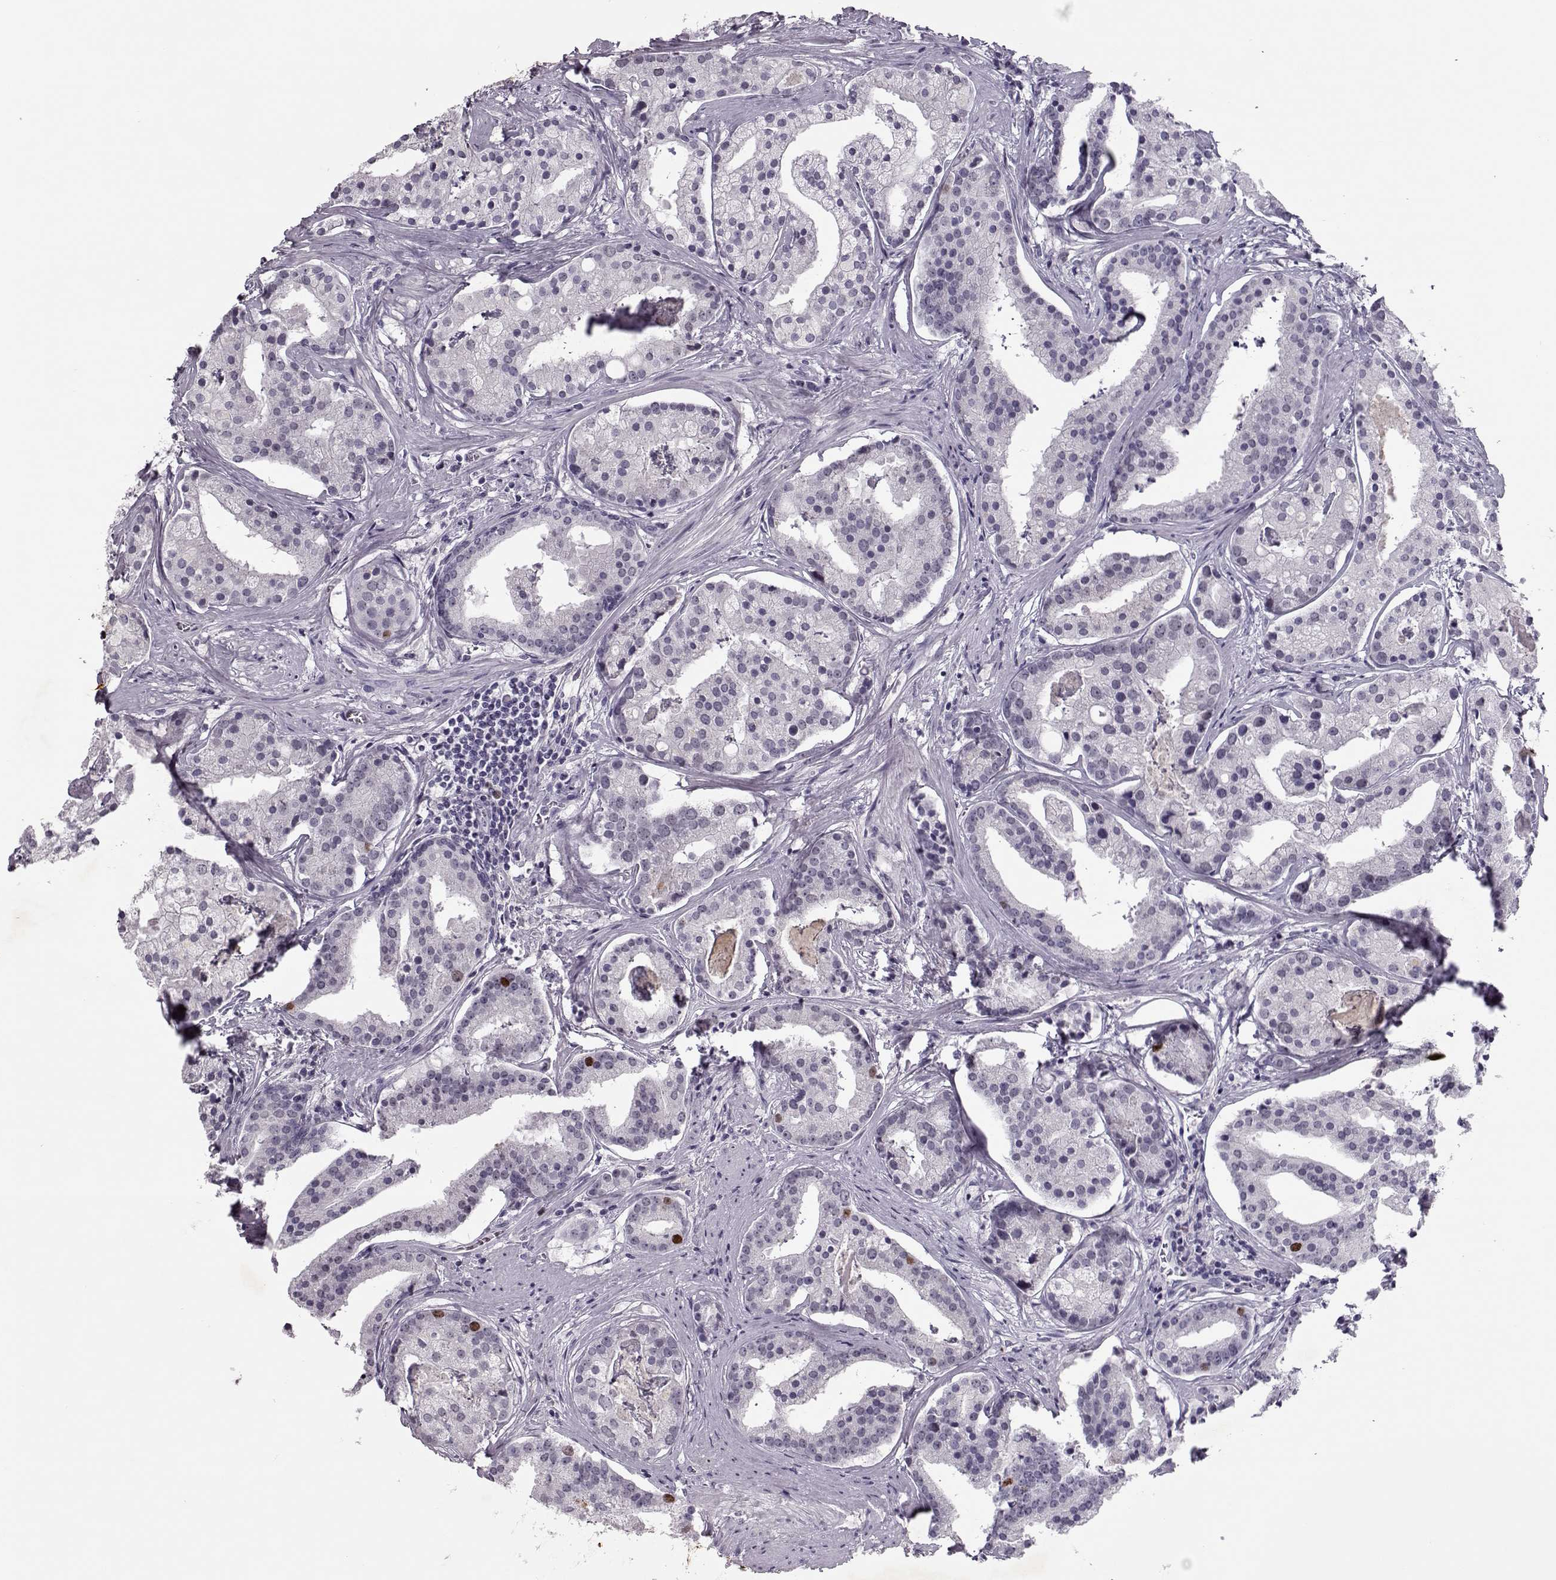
{"staining": {"intensity": "moderate", "quantity": "<25%", "location": "nuclear"}, "tissue": "prostate cancer", "cell_type": "Tumor cells", "image_type": "cancer", "snomed": [{"axis": "morphology", "description": "Adenocarcinoma, NOS"}, {"axis": "topography", "description": "Prostate and seminal vesicle, NOS"}, {"axis": "topography", "description": "Prostate"}], "caption": "Prostate adenocarcinoma stained with a brown dye shows moderate nuclear positive positivity in about <25% of tumor cells.", "gene": "SGO1", "patient": {"sex": "male", "age": 44}}